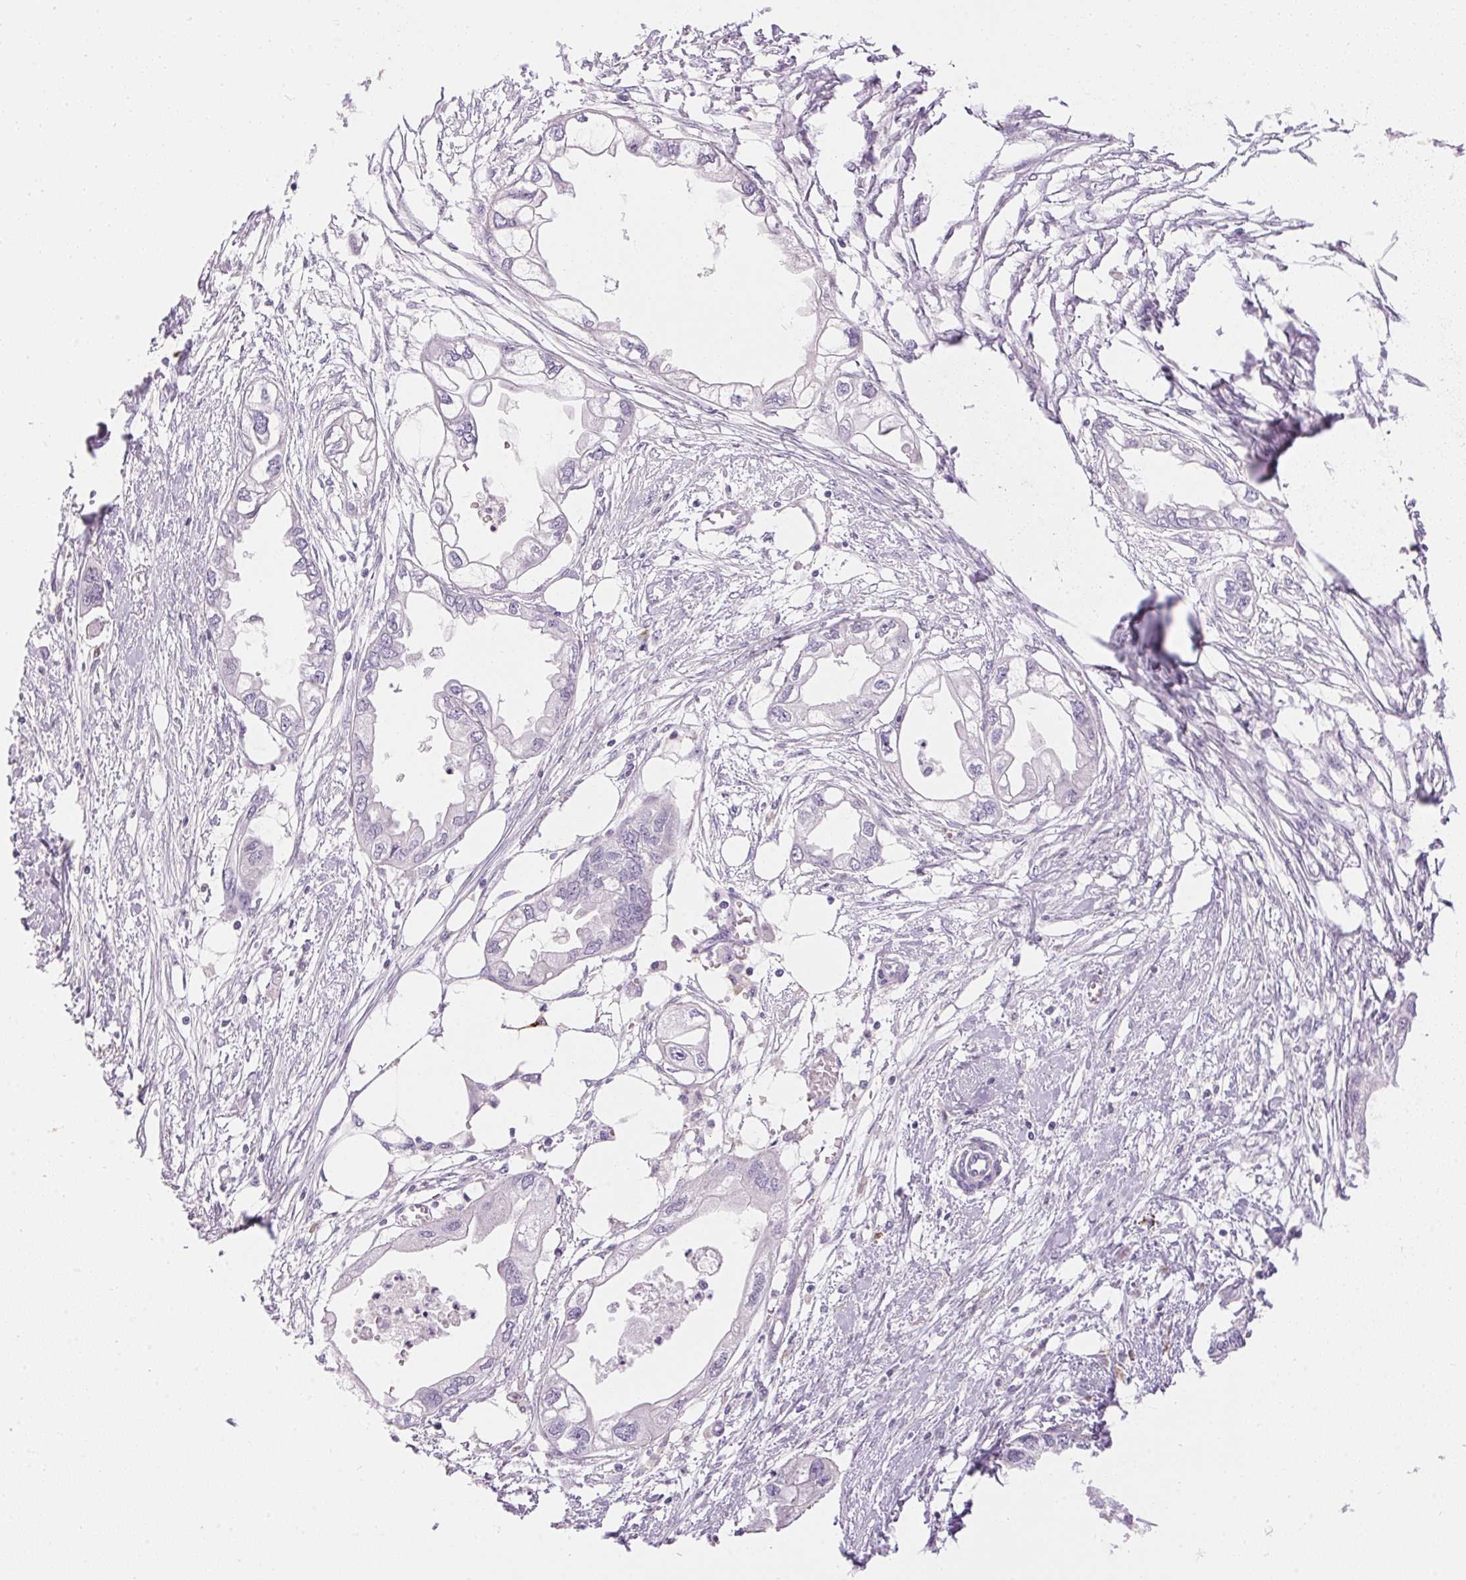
{"staining": {"intensity": "negative", "quantity": "none", "location": "none"}, "tissue": "endometrial cancer", "cell_type": "Tumor cells", "image_type": "cancer", "snomed": [{"axis": "morphology", "description": "Adenocarcinoma, NOS"}, {"axis": "morphology", "description": "Adenocarcinoma, metastatic, NOS"}, {"axis": "topography", "description": "Adipose tissue"}, {"axis": "topography", "description": "Endometrium"}], "caption": "DAB immunohistochemical staining of human endometrial cancer (metastatic adenocarcinoma) shows no significant expression in tumor cells.", "gene": "PNLIPRP3", "patient": {"sex": "female", "age": 67}}